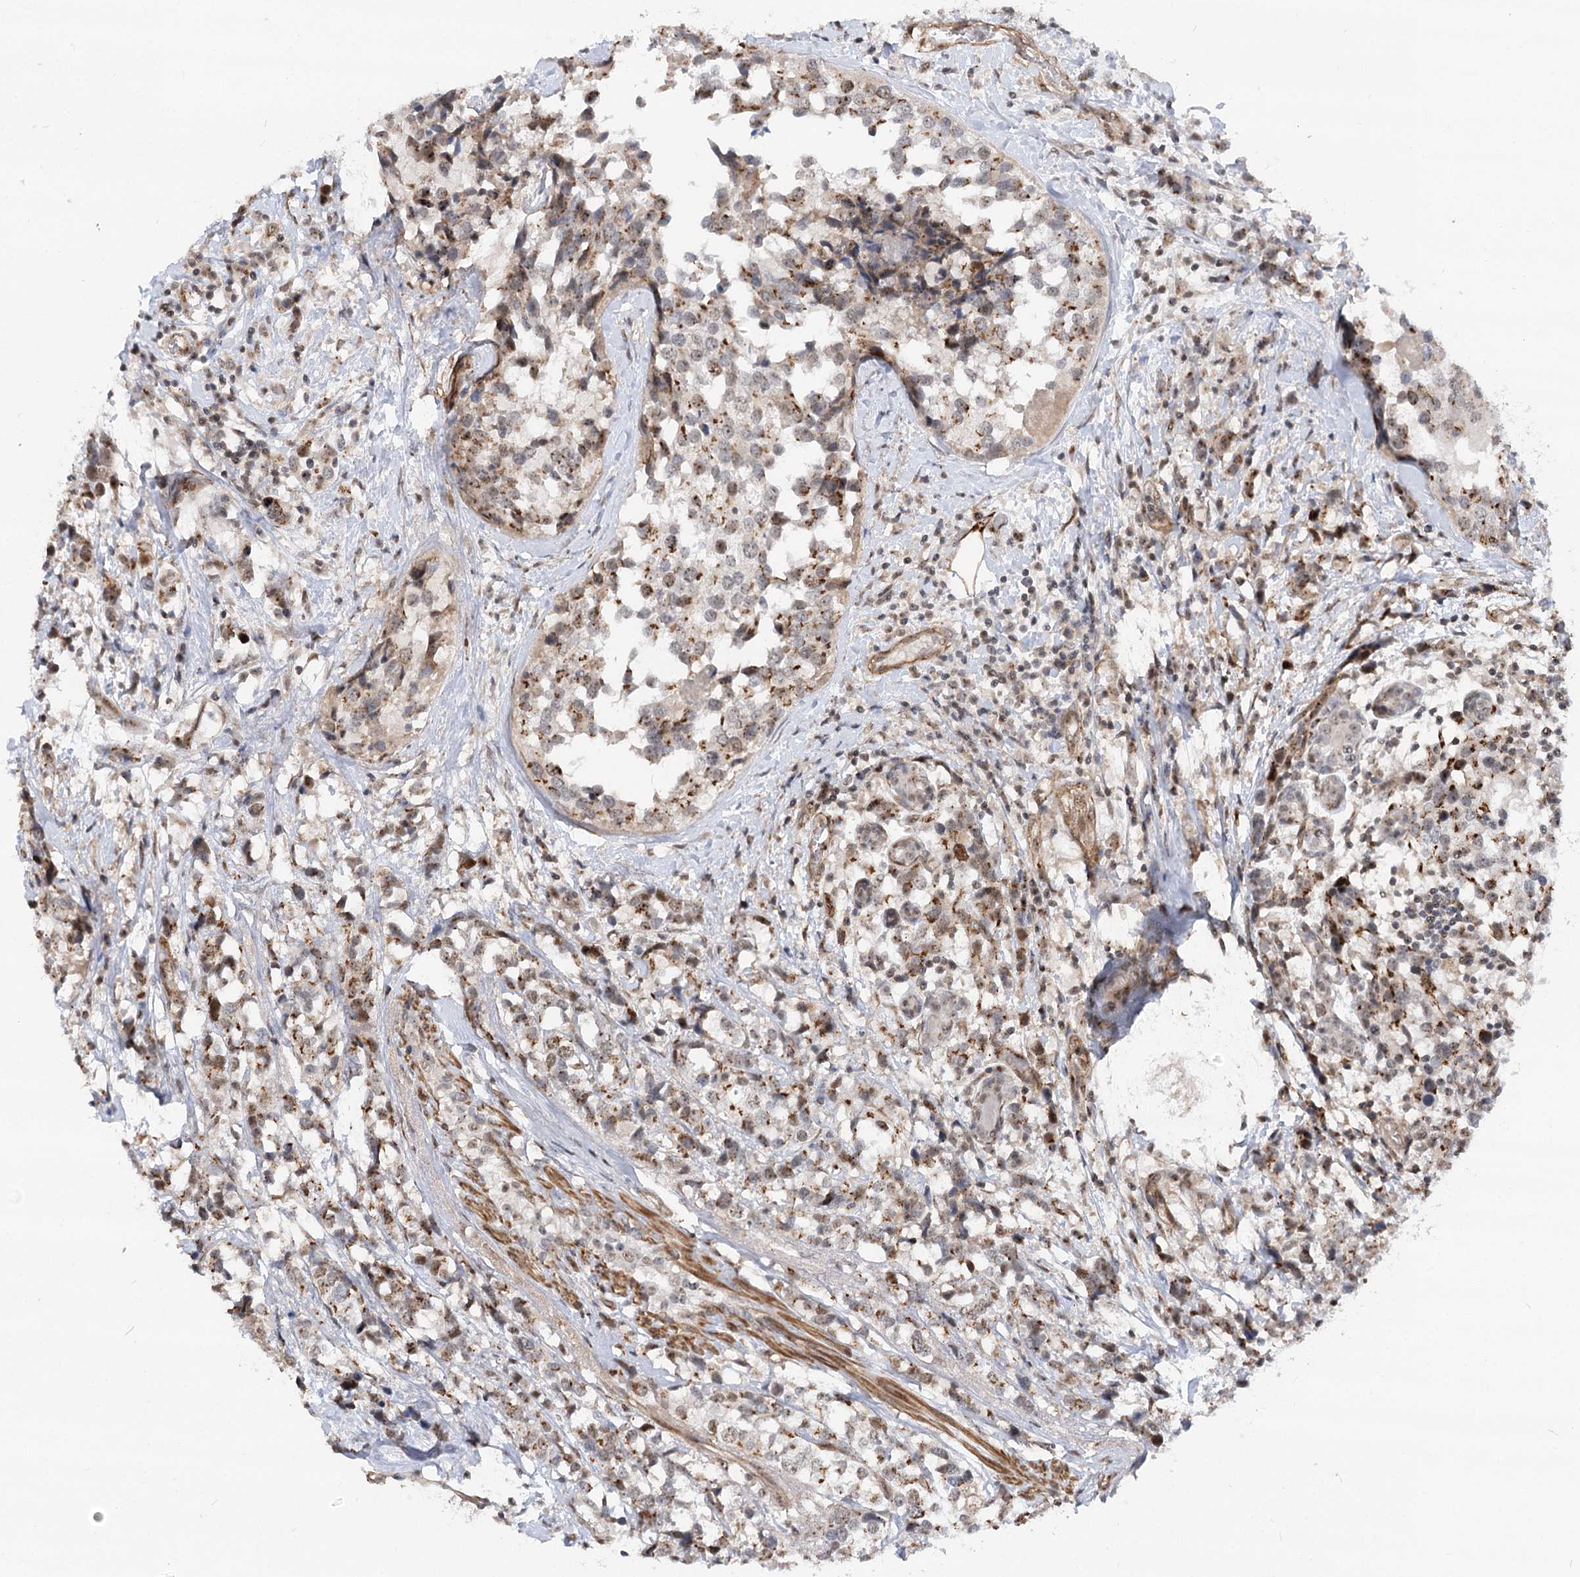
{"staining": {"intensity": "moderate", "quantity": "25%-75%", "location": "cytoplasmic/membranous,nuclear"}, "tissue": "breast cancer", "cell_type": "Tumor cells", "image_type": "cancer", "snomed": [{"axis": "morphology", "description": "Lobular carcinoma"}, {"axis": "topography", "description": "Breast"}], "caption": "Human breast cancer stained for a protein (brown) exhibits moderate cytoplasmic/membranous and nuclear positive expression in about 25%-75% of tumor cells.", "gene": "GNL3L", "patient": {"sex": "female", "age": 59}}